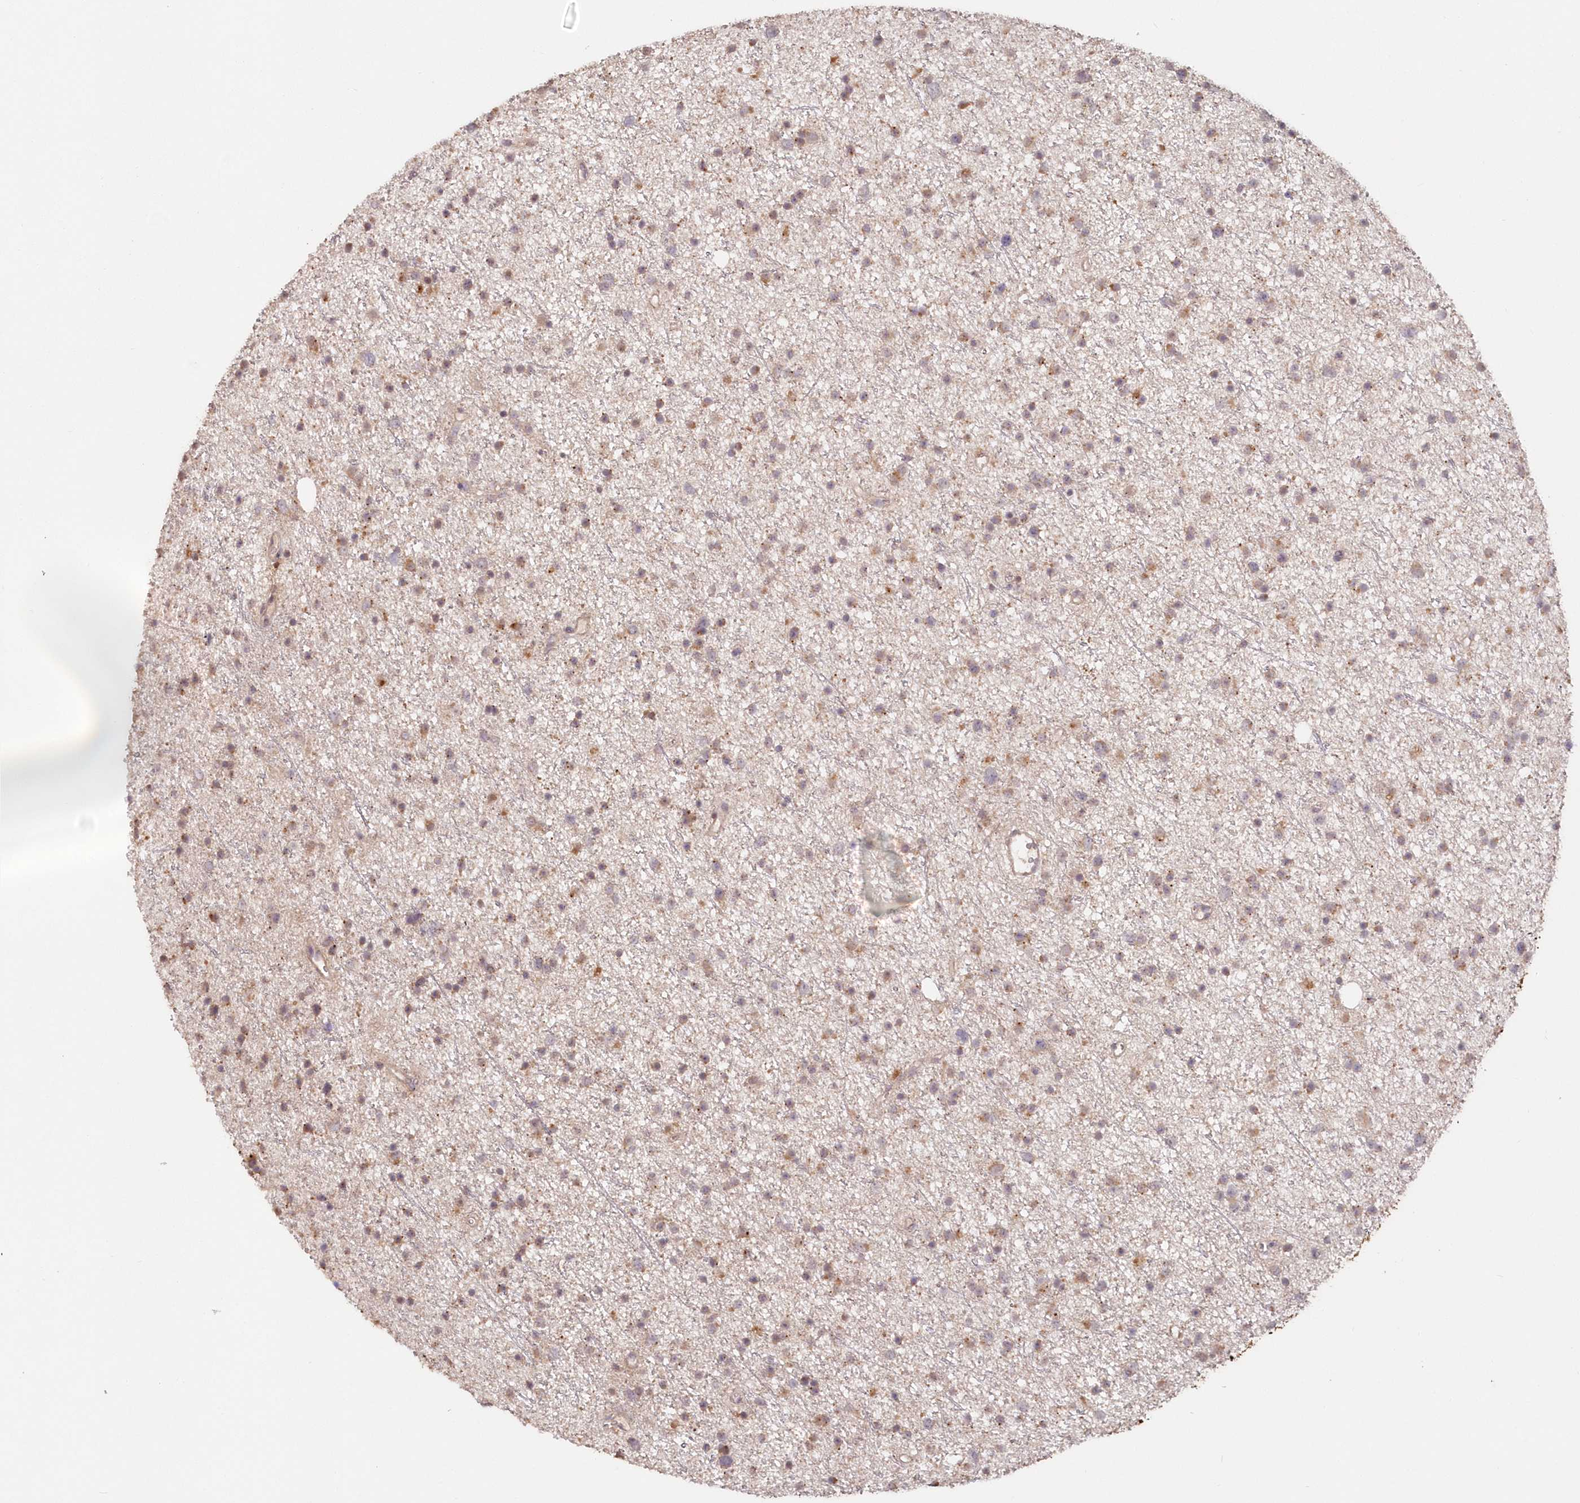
{"staining": {"intensity": "moderate", "quantity": "25%-75%", "location": "cytoplasmic/membranous"}, "tissue": "glioma", "cell_type": "Tumor cells", "image_type": "cancer", "snomed": [{"axis": "morphology", "description": "Glioma, malignant, Low grade"}, {"axis": "topography", "description": "Cerebral cortex"}], "caption": "Immunohistochemistry (DAB (3,3'-diaminobenzidine)) staining of low-grade glioma (malignant) displays moderate cytoplasmic/membranous protein expression in about 25%-75% of tumor cells.", "gene": "SNED1", "patient": {"sex": "female", "age": 39}}